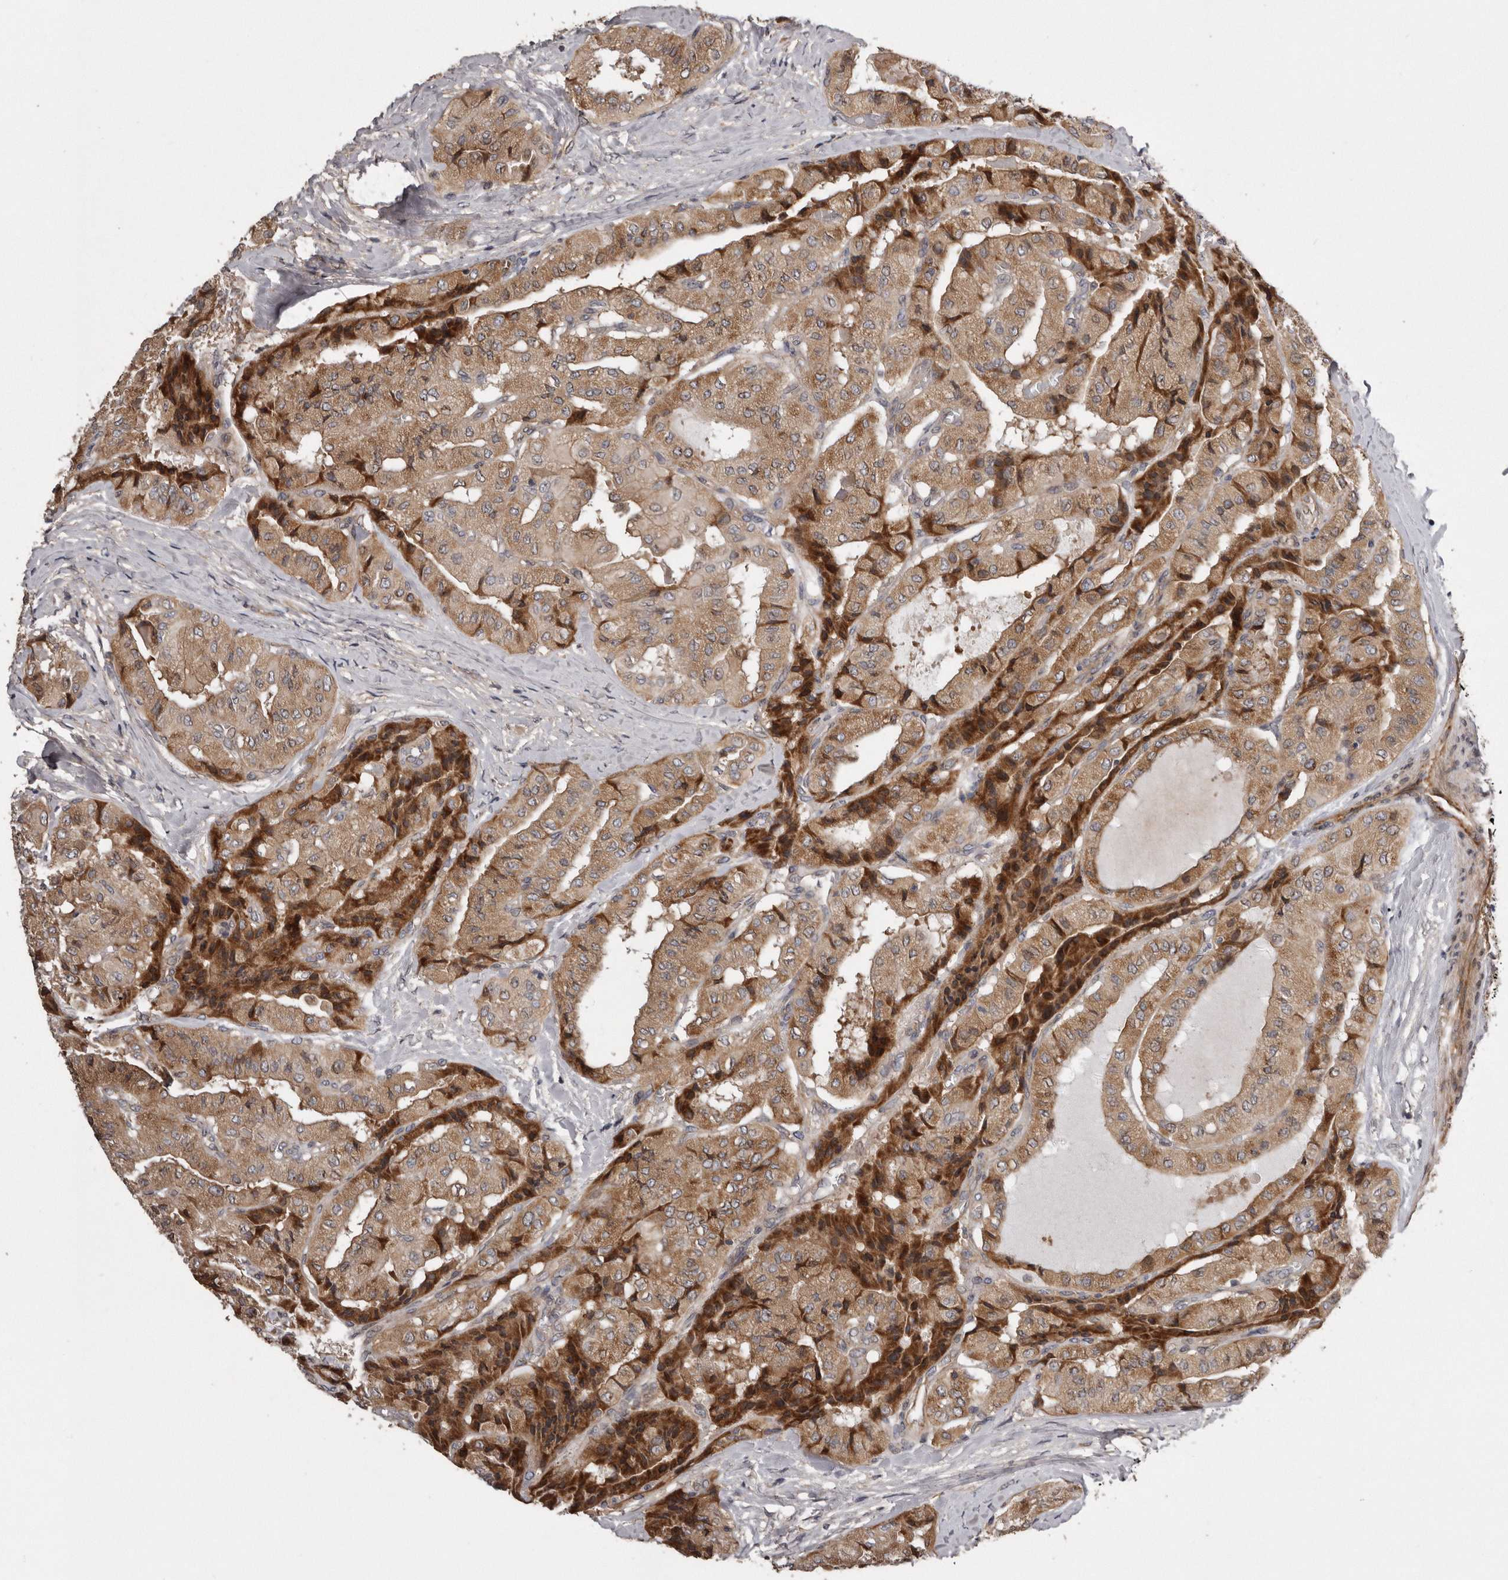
{"staining": {"intensity": "strong", "quantity": ">75%", "location": "cytoplasmic/membranous"}, "tissue": "thyroid cancer", "cell_type": "Tumor cells", "image_type": "cancer", "snomed": [{"axis": "morphology", "description": "Papillary adenocarcinoma, NOS"}, {"axis": "topography", "description": "Thyroid gland"}], "caption": "Approximately >75% of tumor cells in human thyroid papillary adenocarcinoma display strong cytoplasmic/membranous protein expression as visualized by brown immunohistochemical staining.", "gene": "ARMCX1", "patient": {"sex": "female", "age": 59}}